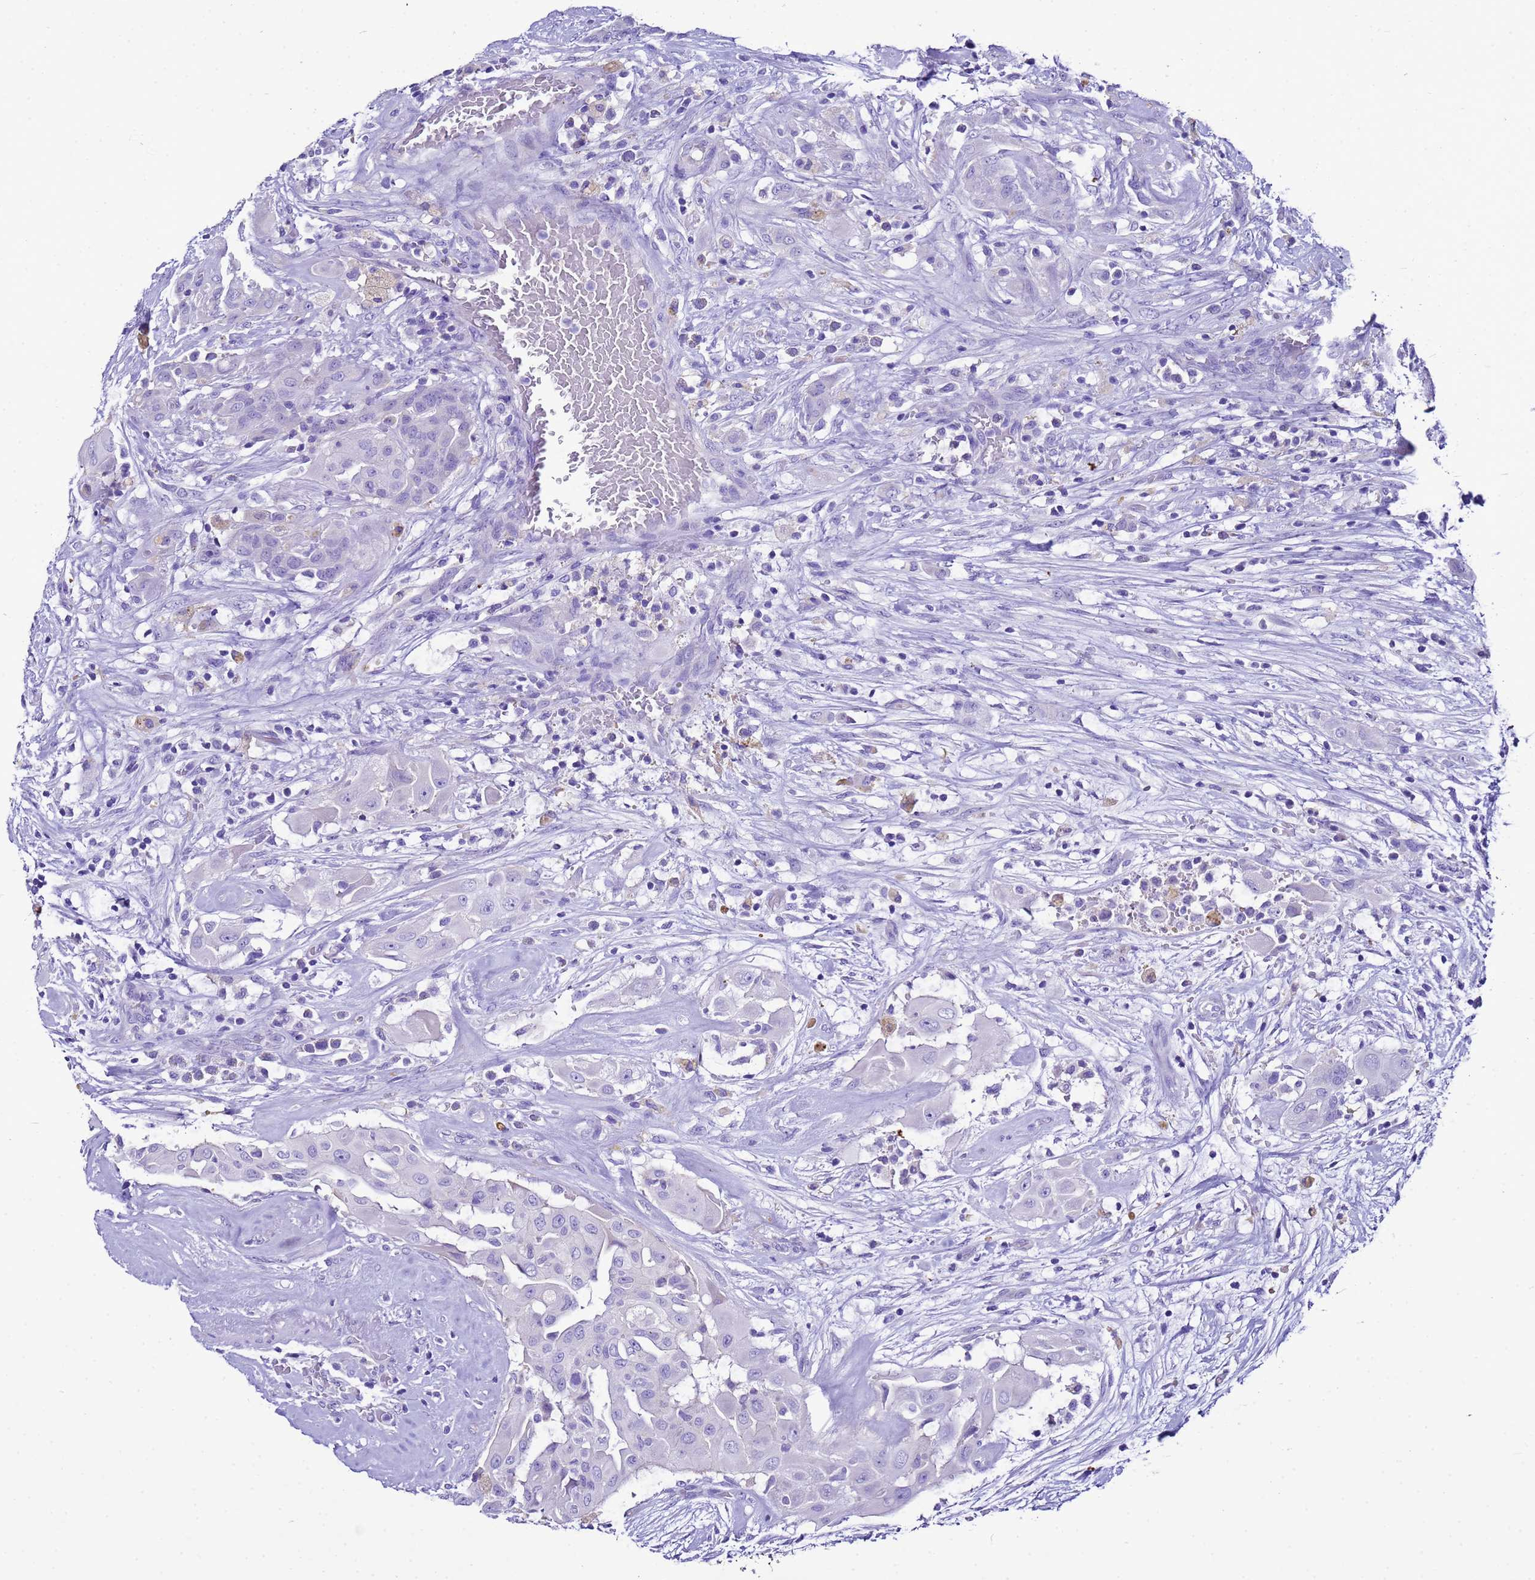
{"staining": {"intensity": "negative", "quantity": "none", "location": "none"}, "tissue": "thyroid cancer", "cell_type": "Tumor cells", "image_type": "cancer", "snomed": [{"axis": "morphology", "description": "Papillary adenocarcinoma, NOS"}, {"axis": "topography", "description": "Thyroid gland"}], "caption": "Immunohistochemistry of human papillary adenocarcinoma (thyroid) shows no staining in tumor cells. Nuclei are stained in blue.", "gene": "BEST2", "patient": {"sex": "female", "age": 59}}